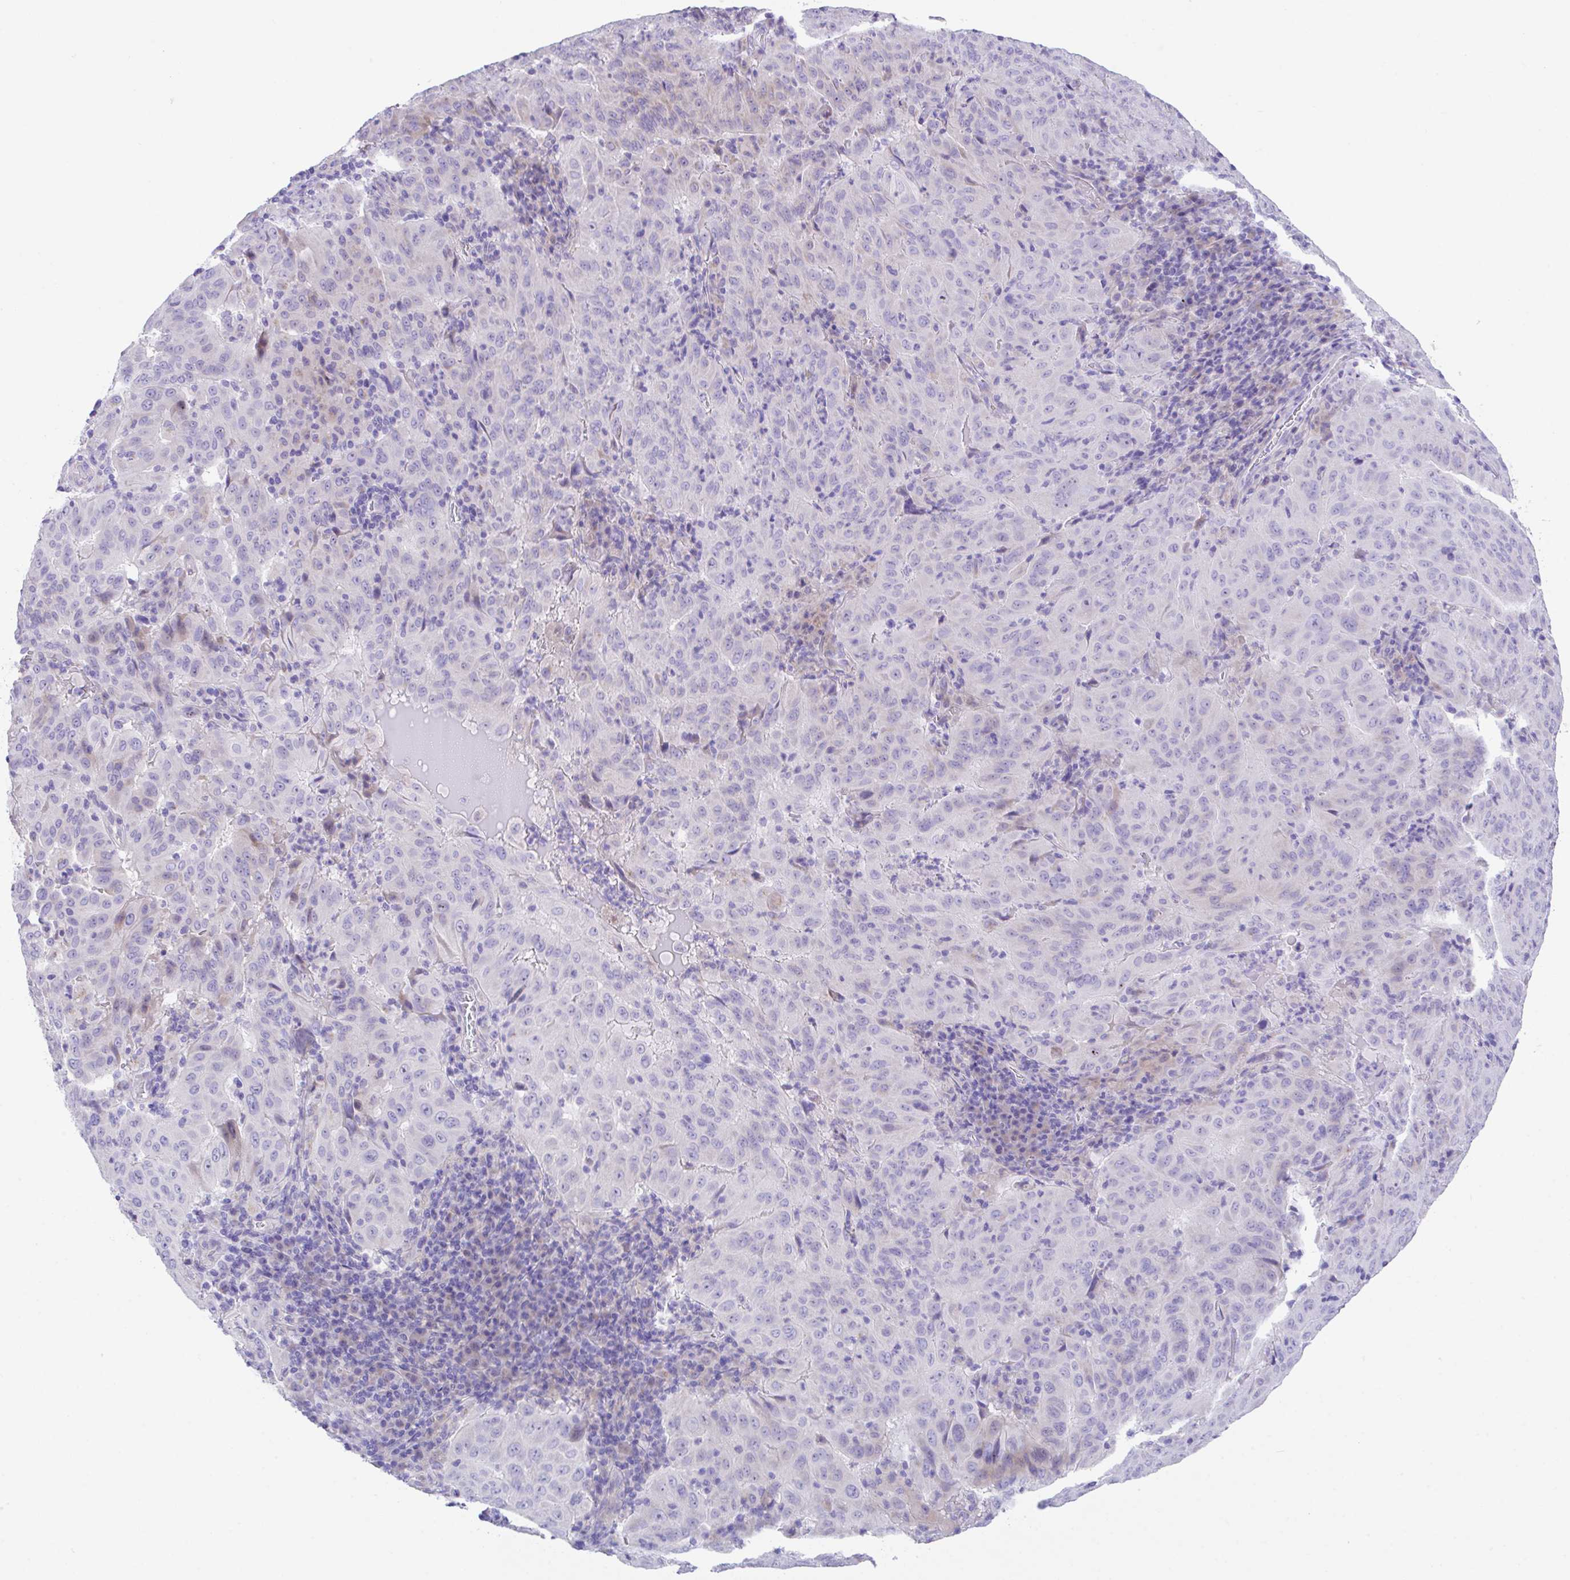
{"staining": {"intensity": "negative", "quantity": "none", "location": "none"}, "tissue": "pancreatic cancer", "cell_type": "Tumor cells", "image_type": "cancer", "snomed": [{"axis": "morphology", "description": "Adenocarcinoma, NOS"}, {"axis": "topography", "description": "Pancreas"}], "caption": "An image of human pancreatic cancer is negative for staining in tumor cells.", "gene": "SLC16A6", "patient": {"sex": "male", "age": 63}}